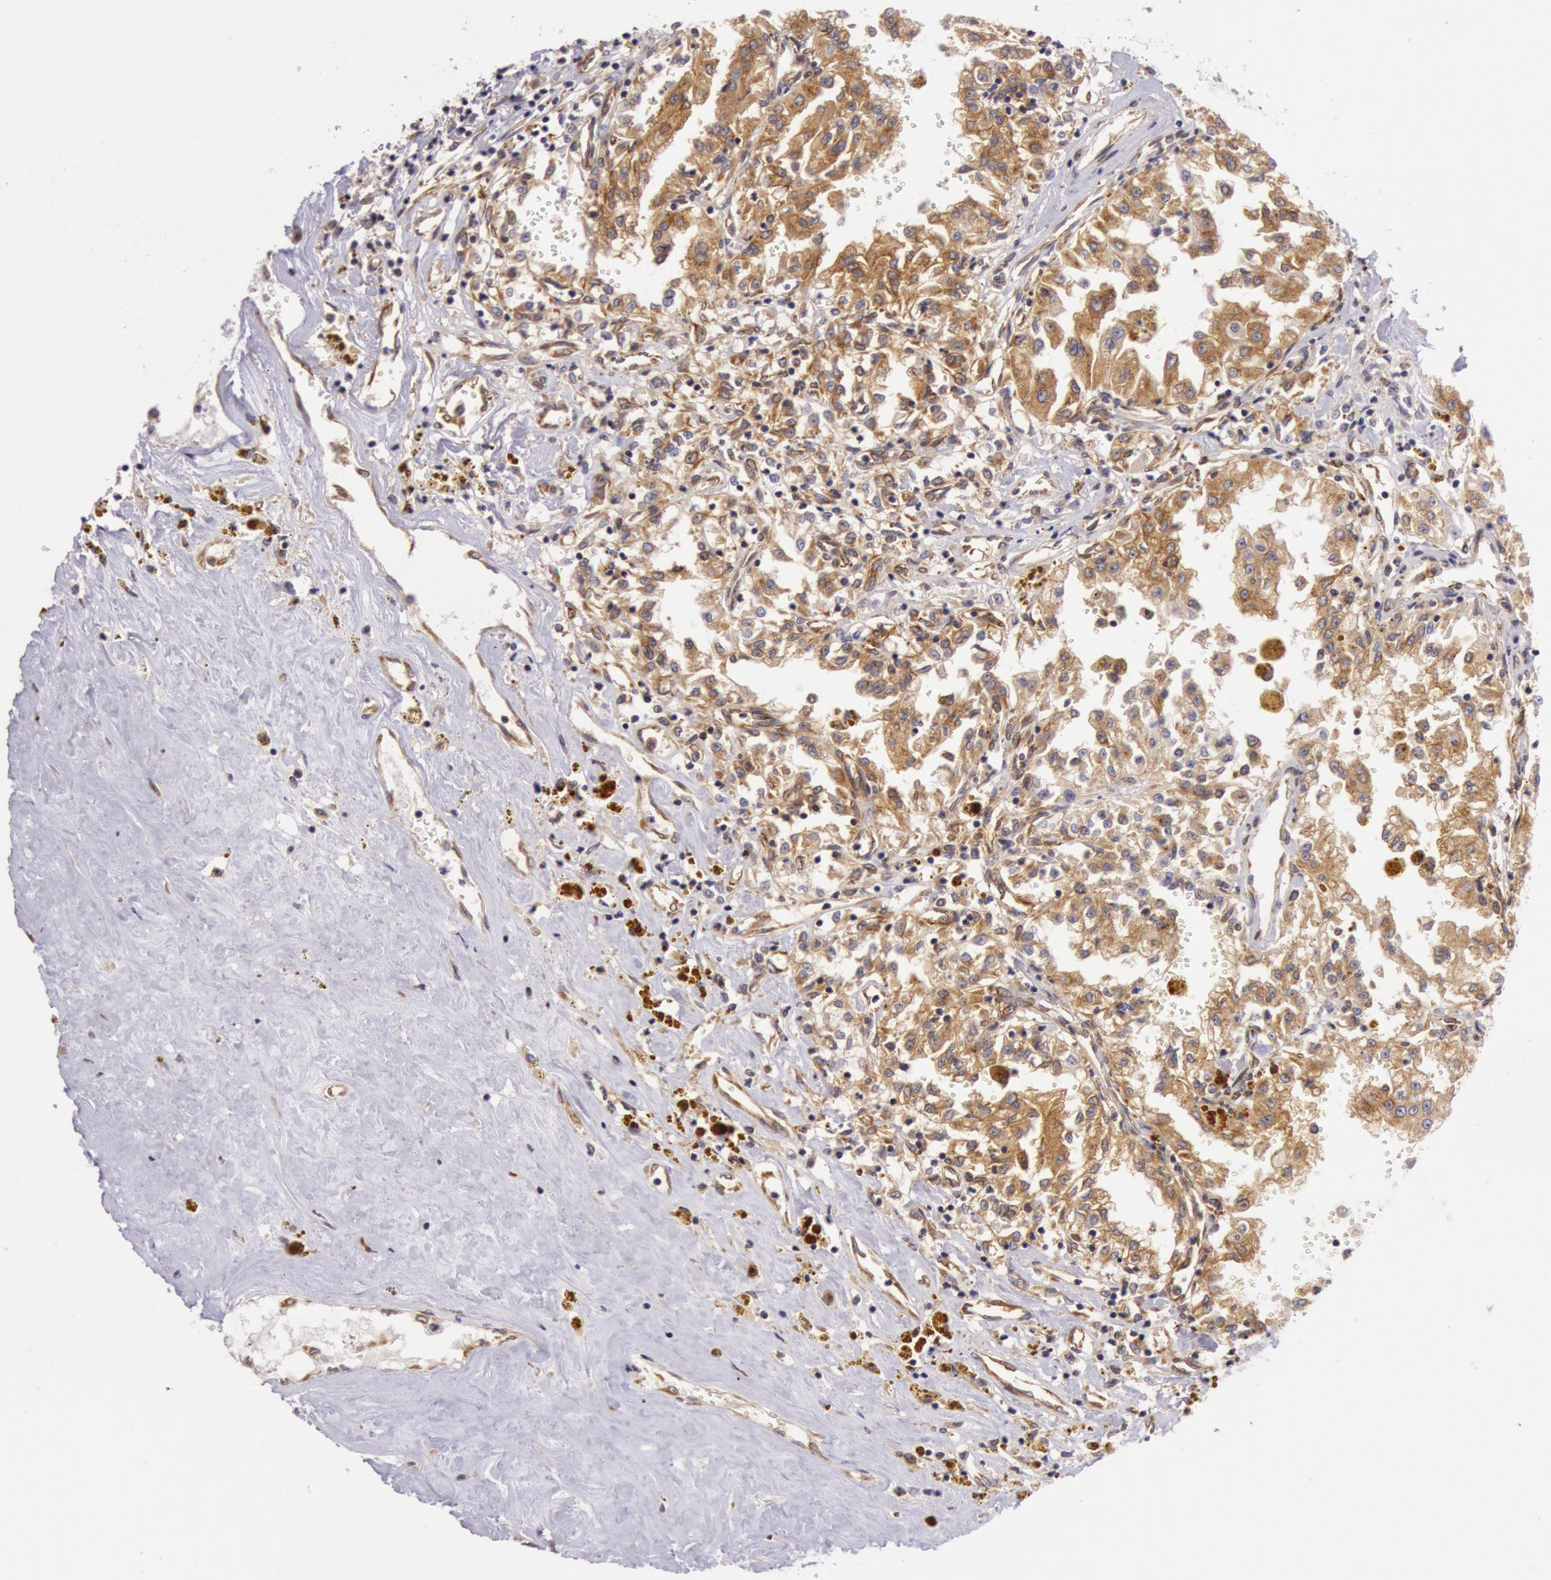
{"staining": {"intensity": "moderate", "quantity": ">75%", "location": "cytoplasmic/membranous"}, "tissue": "renal cancer", "cell_type": "Tumor cells", "image_type": "cancer", "snomed": [{"axis": "morphology", "description": "Adenocarcinoma, NOS"}, {"axis": "topography", "description": "Kidney"}], "caption": "Moderate cytoplasmic/membranous protein positivity is seen in approximately >75% of tumor cells in adenocarcinoma (renal).", "gene": "CHUK", "patient": {"sex": "male", "age": 78}}